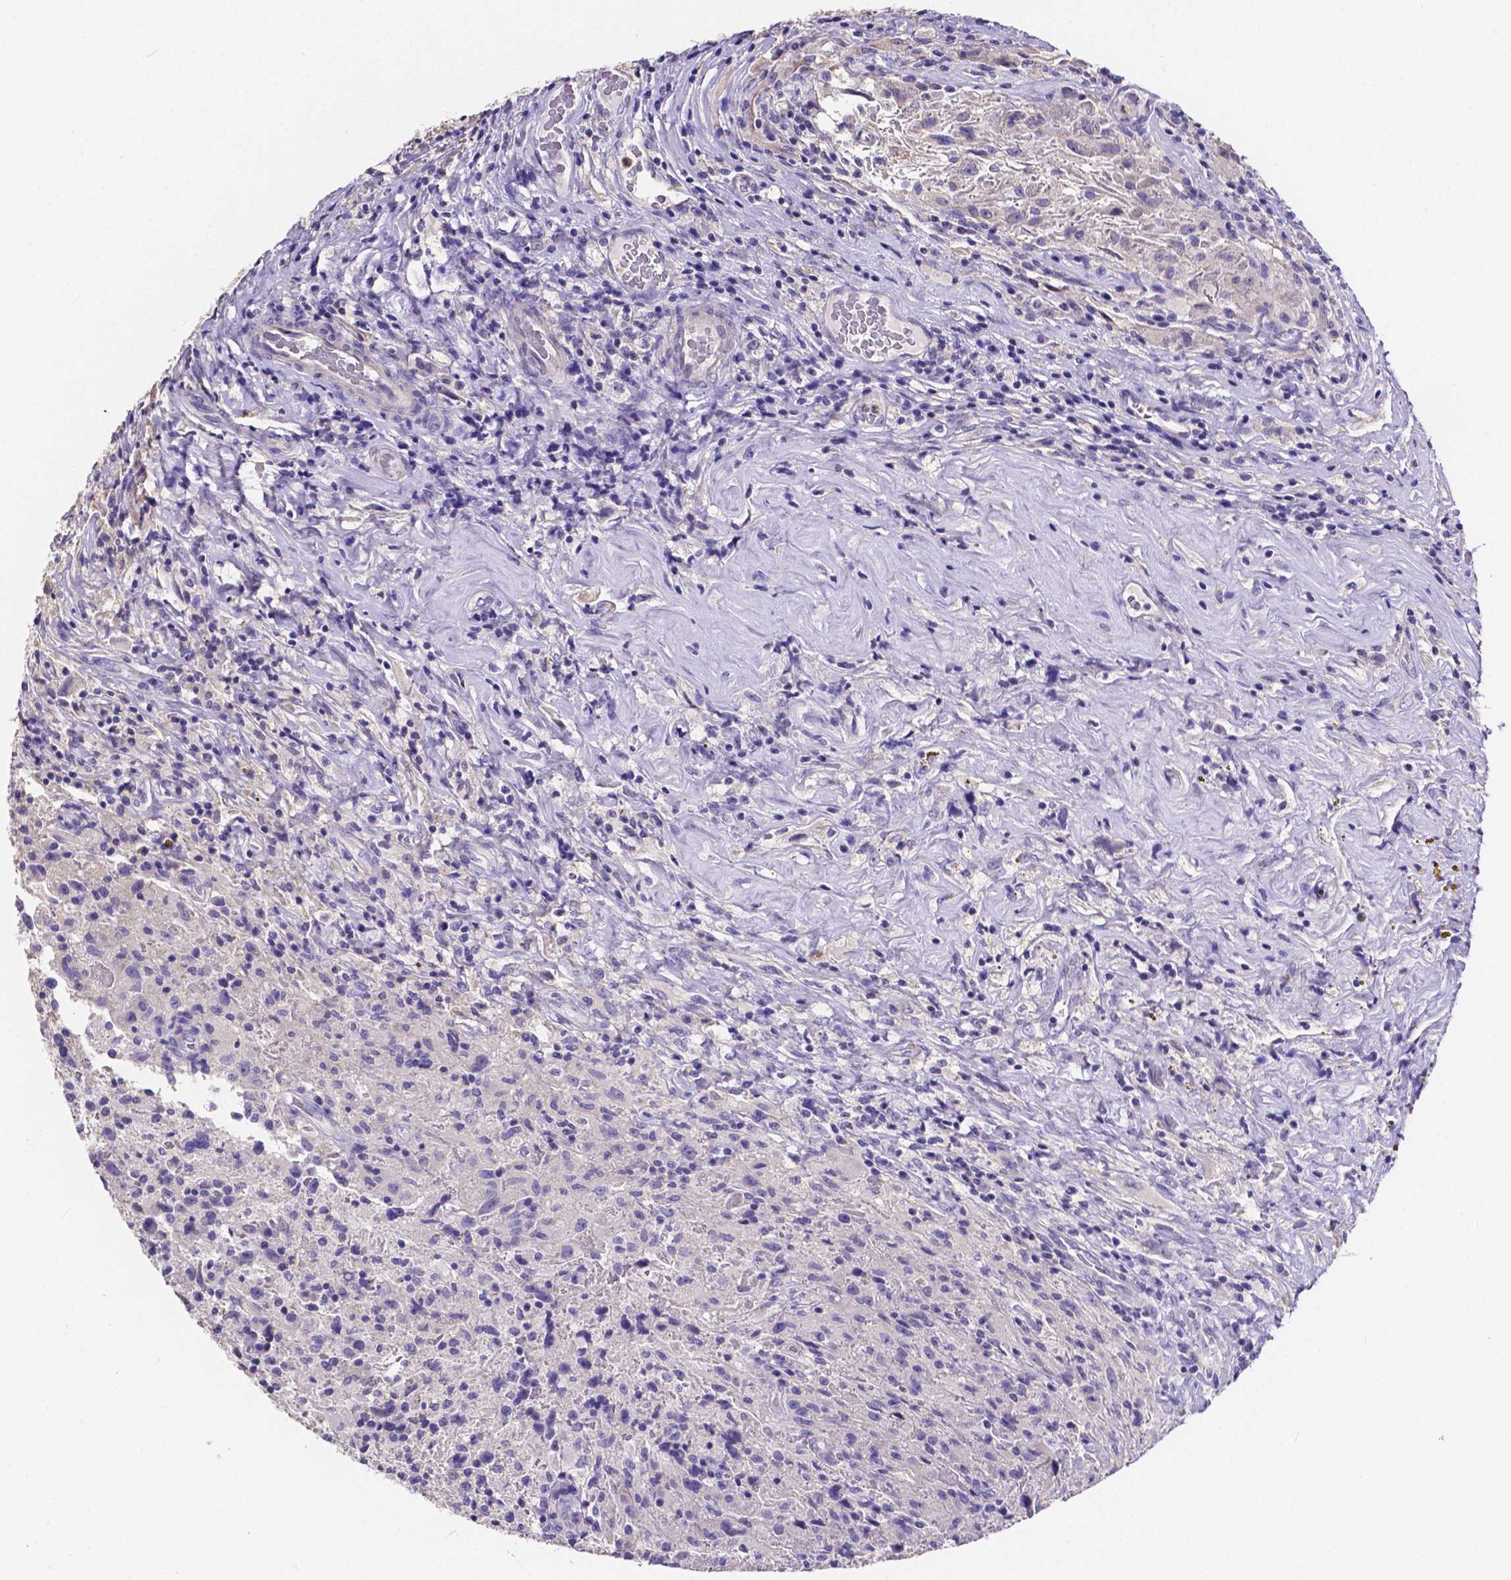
{"staining": {"intensity": "negative", "quantity": "none", "location": "none"}, "tissue": "glioma", "cell_type": "Tumor cells", "image_type": "cancer", "snomed": [{"axis": "morphology", "description": "Glioma, malignant, High grade"}, {"axis": "topography", "description": "Brain"}], "caption": "Immunohistochemistry (IHC) of glioma reveals no expression in tumor cells. (DAB (3,3'-diaminobenzidine) immunohistochemistry visualized using brightfield microscopy, high magnification).", "gene": "ATP6V1D", "patient": {"sex": "male", "age": 68}}